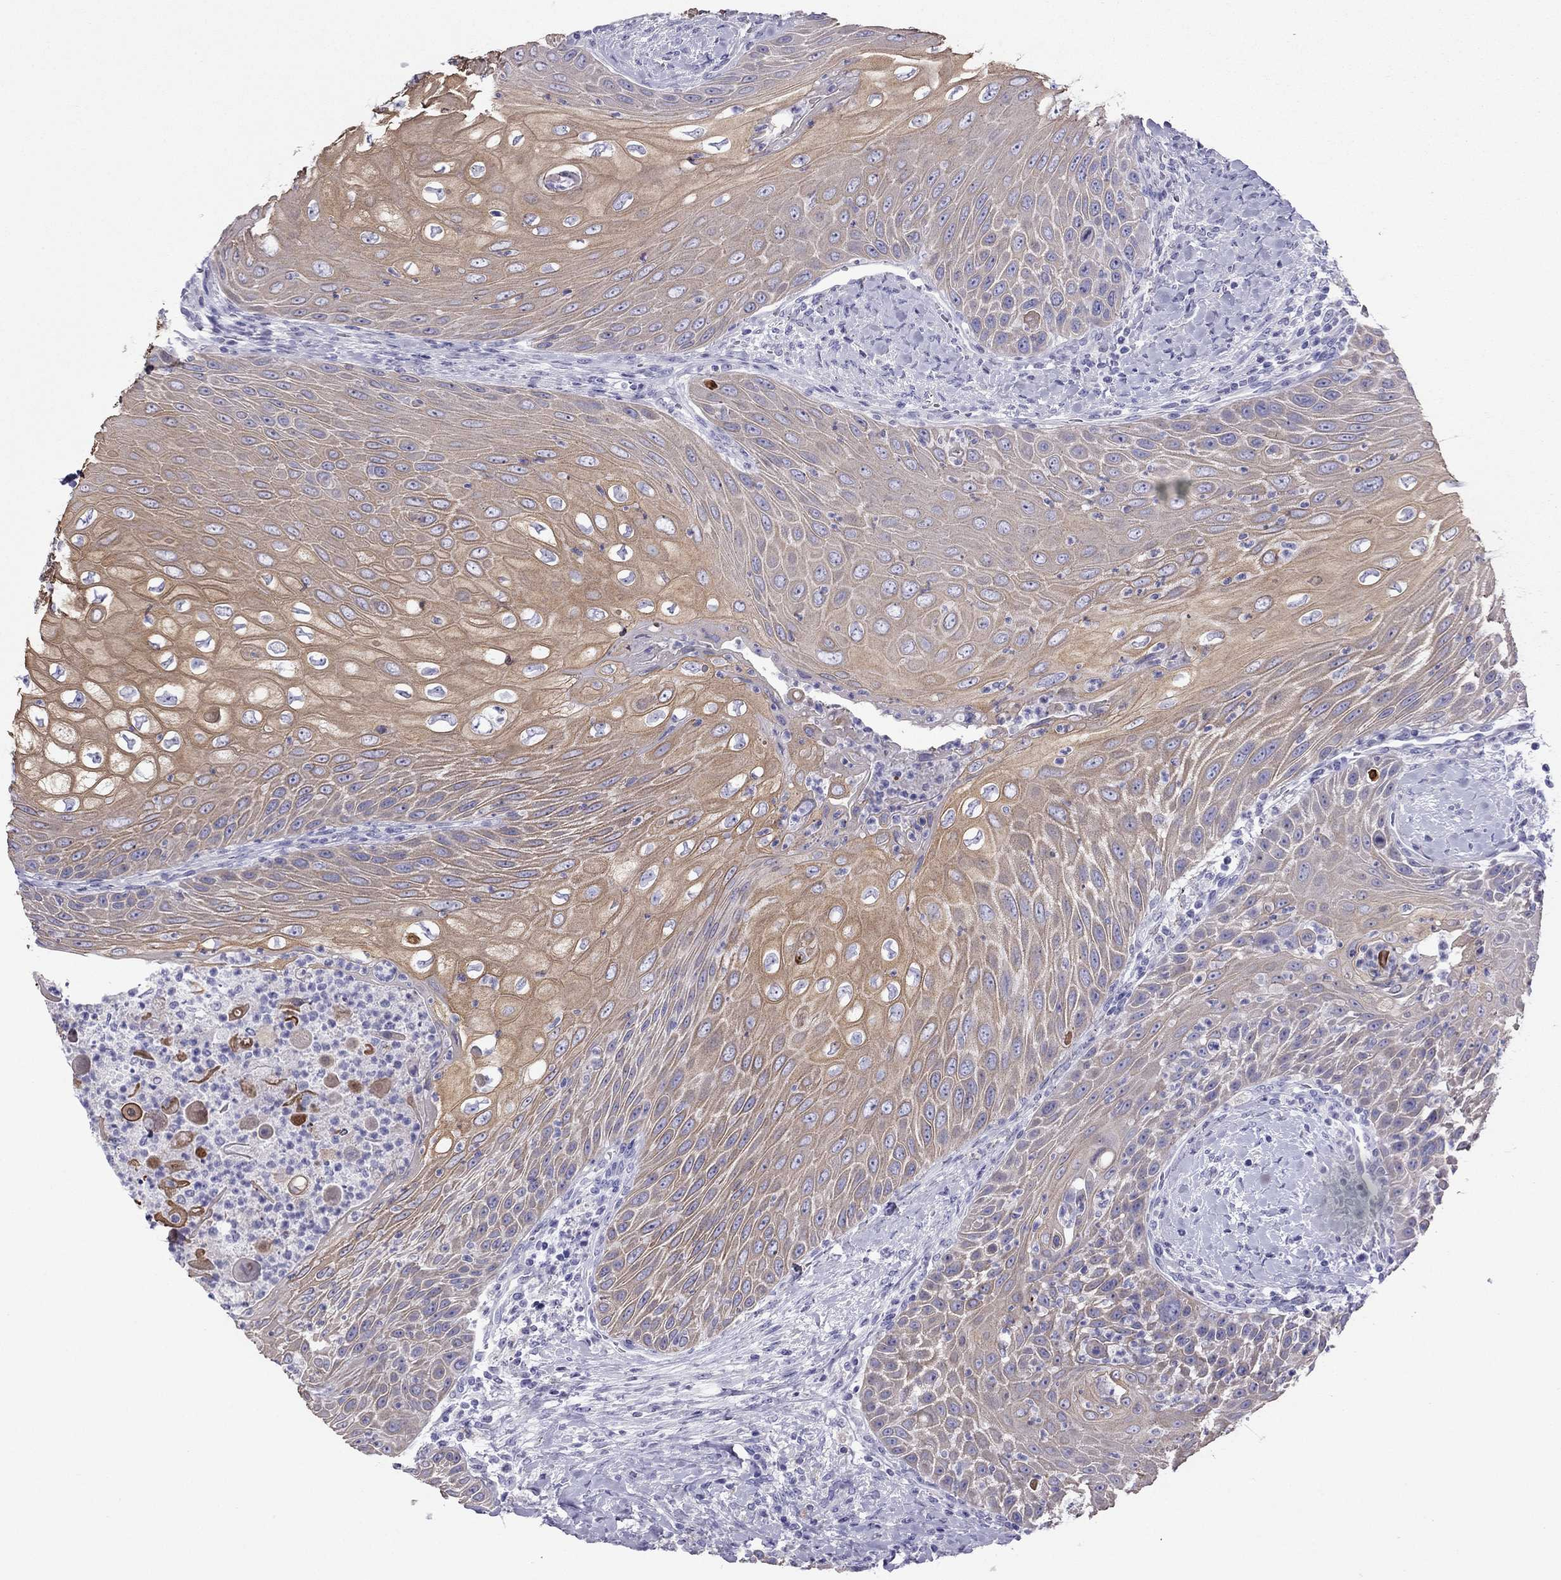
{"staining": {"intensity": "moderate", "quantity": "25%-75%", "location": "cytoplasmic/membranous"}, "tissue": "head and neck cancer", "cell_type": "Tumor cells", "image_type": "cancer", "snomed": [{"axis": "morphology", "description": "Squamous cell carcinoma, NOS"}, {"axis": "topography", "description": "Head-Neck"}], "caption": "This micrograph reveals IHC staining of head and neck squamous cell carcinoma, with medium moderate cytoplasmic/membranous expression in approximately 25%-75% of tumor cells.", "gene": "MAEL", "patient": {"sex": "male", "age": 69}}